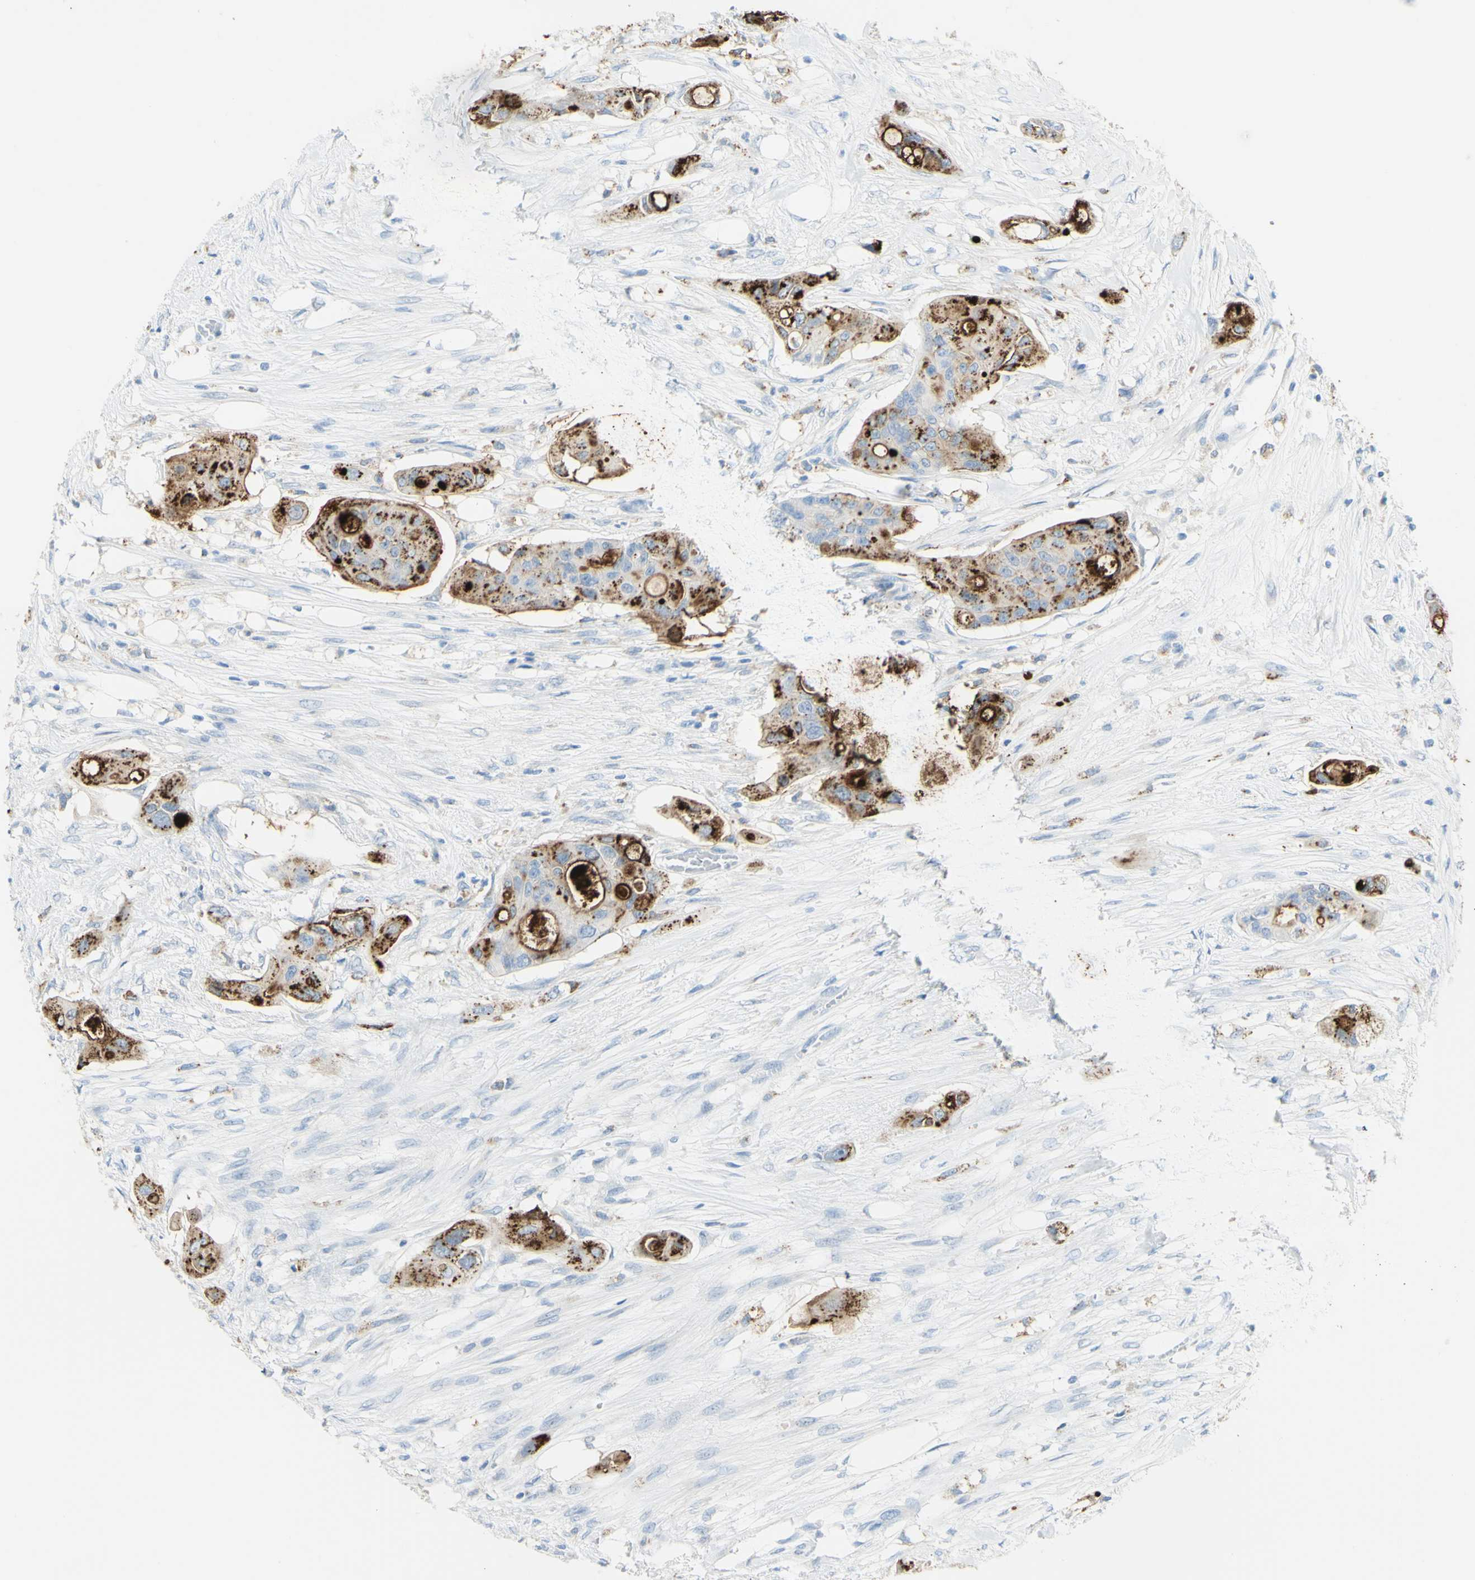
{"staining": {"intensity": "strong", "quantity": "<25%", "location": "cytoplasmic/membranous"}, "tissue": "colorectal cancer", "cell_type": "Tumor cells", "image_type": "cancer", "snomed": [{"axis": "morphology", "description": "Adenocarcinoma, NOS"}, {"axis": "topography", "description": "Colon"}], "caption": "About <25% of tumor cells in colorectal adenocarcinoma show strong cytoplasmic/membranous protein staining as visualized by brown immunohistochemical staining.", "gene": "TSPAN1", "patient": {"sex": "female", "age": 57}}